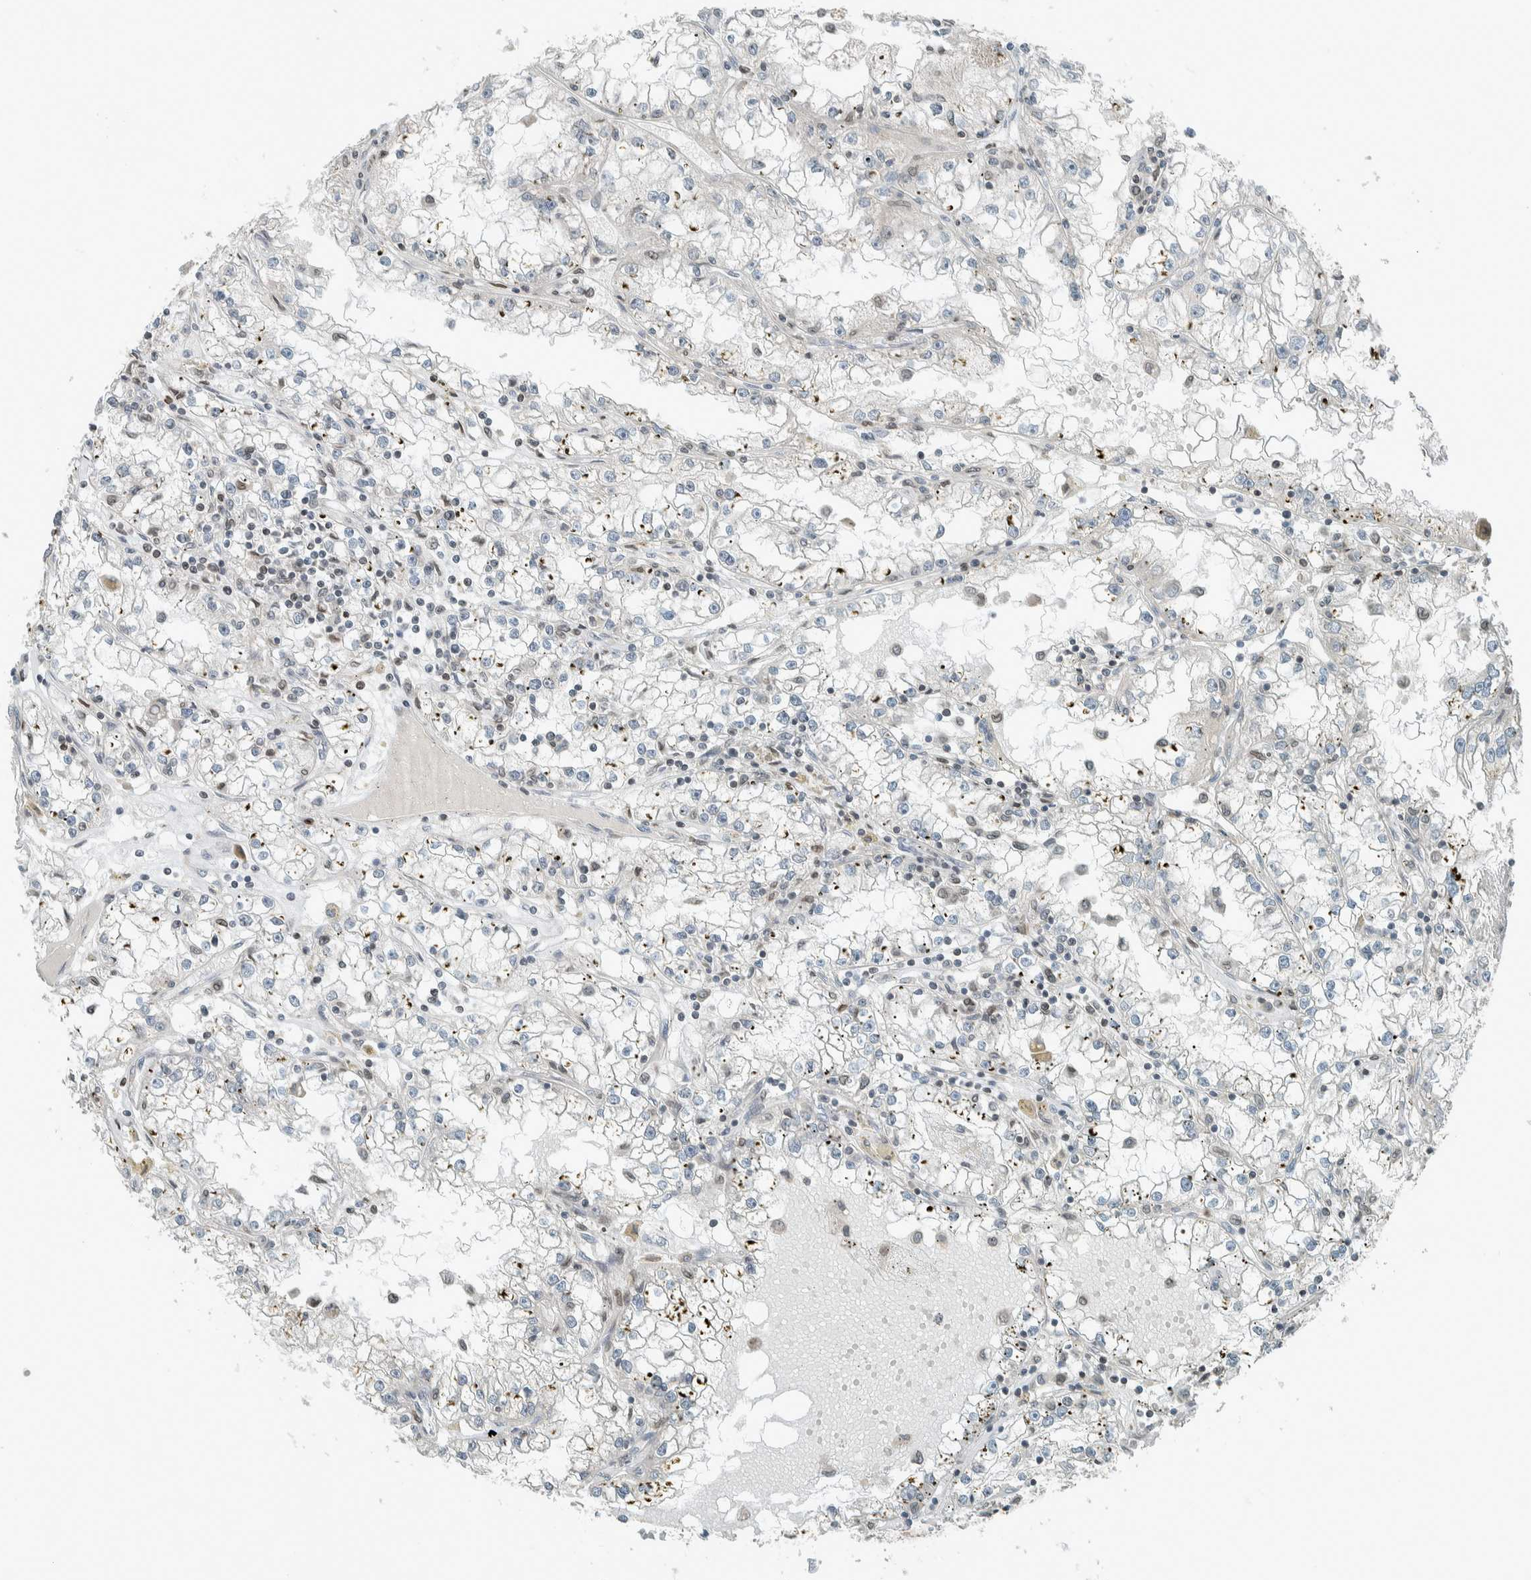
{"staining": {"intensity": "negative", "quantity": "none", "location": "none"}, "tissue": "renal cancer", "cell_type": "Tumor cells", "image_type": "cancer", "snomed": [{"axis": "morphology", "description": "Adenocarcinoma, NOS"}, {"axis": "topography", "description": "Kidney"}], "caption": "Immunohistochemistry of renal adenocarcinoma reveals no positivity in tumor cells.", "gene": "SEL1L", "patient": {"sex": "male", "age": 56}}